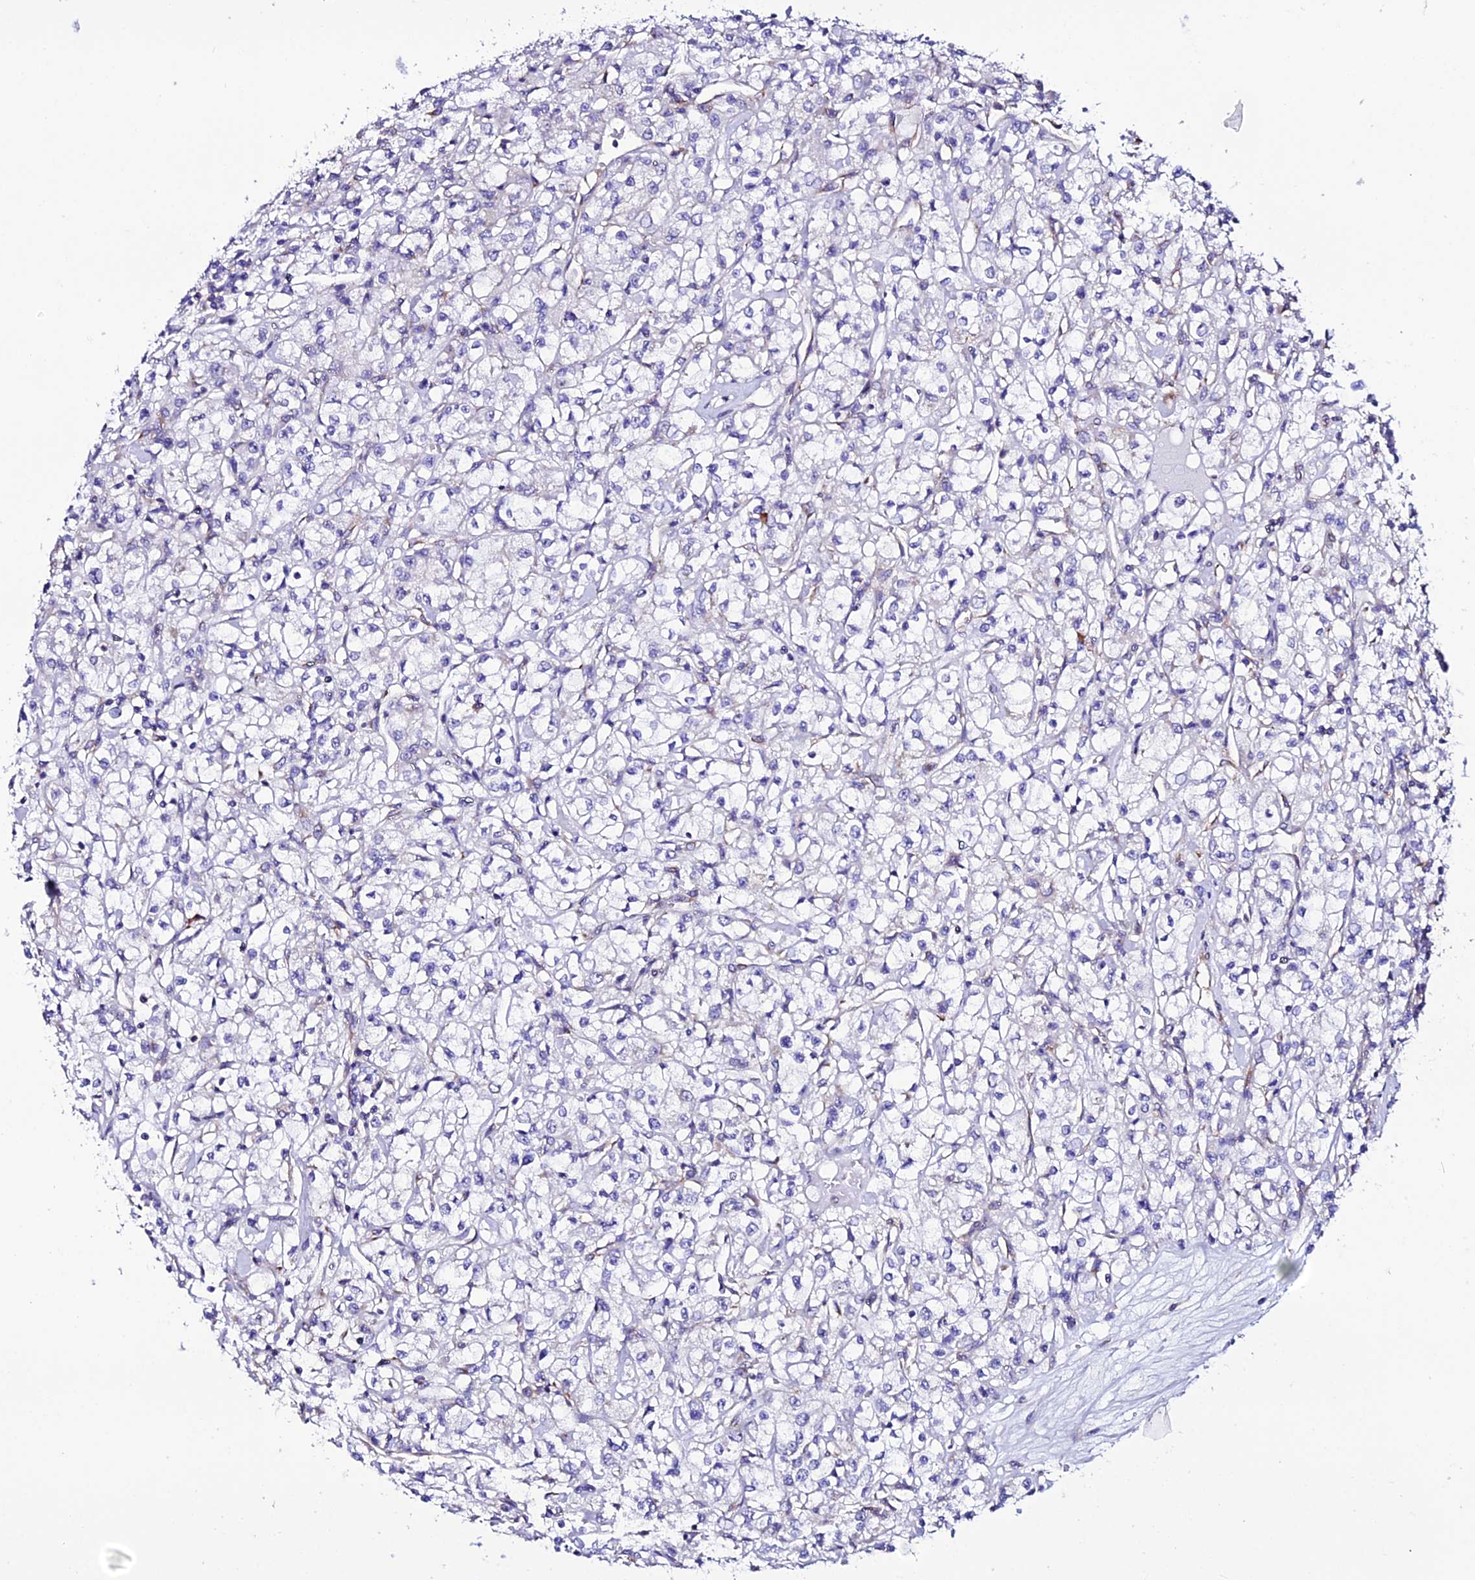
{"staining": {"intensity": "negative", "quantity": "none", "location": "none"}, "tissue": "renal cancer", "cell_type": "Tumor cells", "image_type": "cancer", "snomed": [{"axis": "morphology", "description": "Adenocarcinoma, NOS"}, {"axis": "topography", "description": "Kidney"}], "caption": "Tumor cells show no significant expression in adenocarcinoma (renal).", "gene": "EEF1G", "patient": {"sex": "female", "age": 59}}